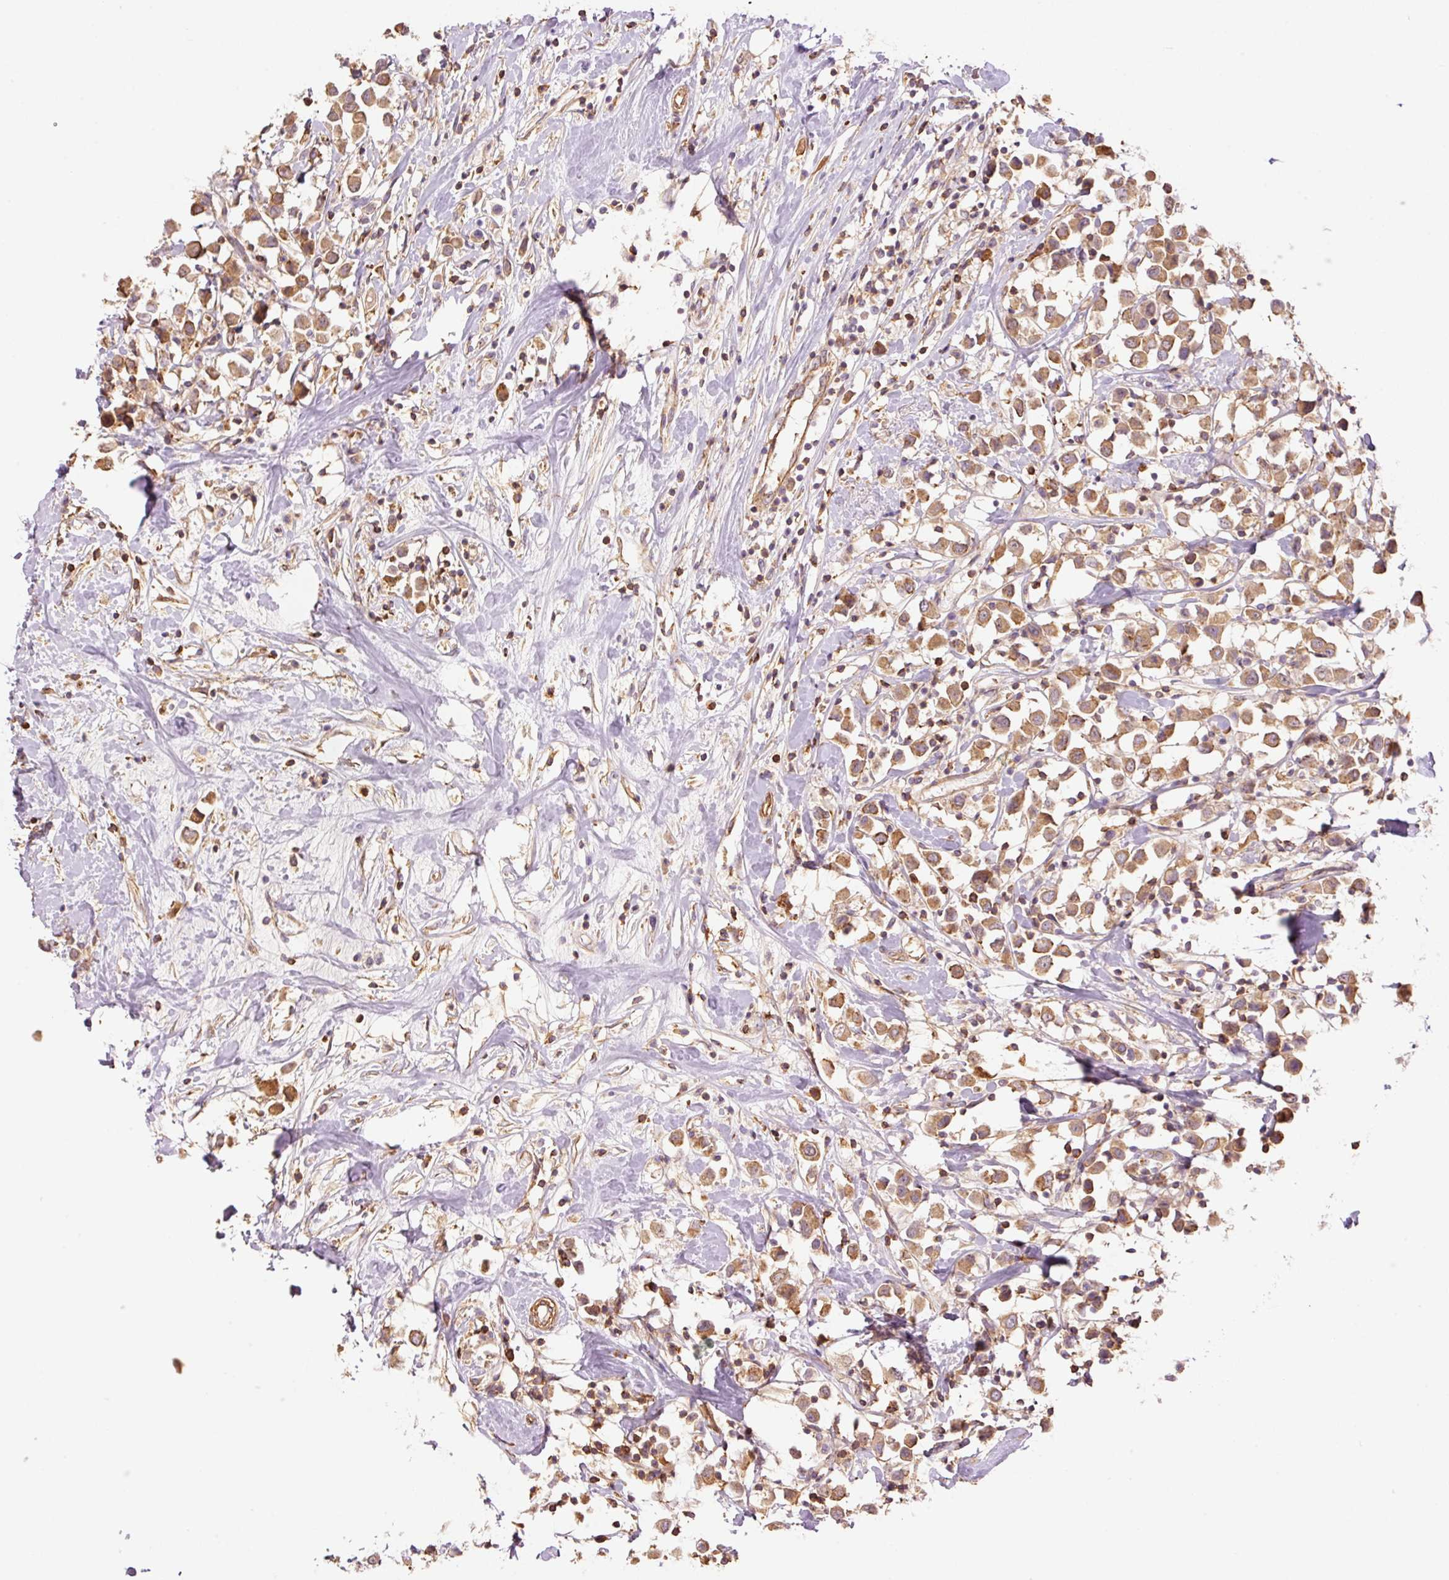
{"staining": {"intensity": "moderate", "quantity": ">75%", "location": "cytoplasmic/membranous"}, "tissue": "breast cancer", "cell_type": "Tumor cells", "image_type": "cancer", "snomed": [{"axis": "morphology", "description": "Duct carcinoma"}, {"axis": "topography", "description": "Breast"}], "caption": "There is medium levels of moderate cytoplasmic/membranous expression in tumor cells of breast cancer (infiltrating ductal carcinoma), as demonstrated by immunohistochemical staining (brown color).", "gene": "PPP1R1B", "patient": {"sex": "female", "age": 61}}